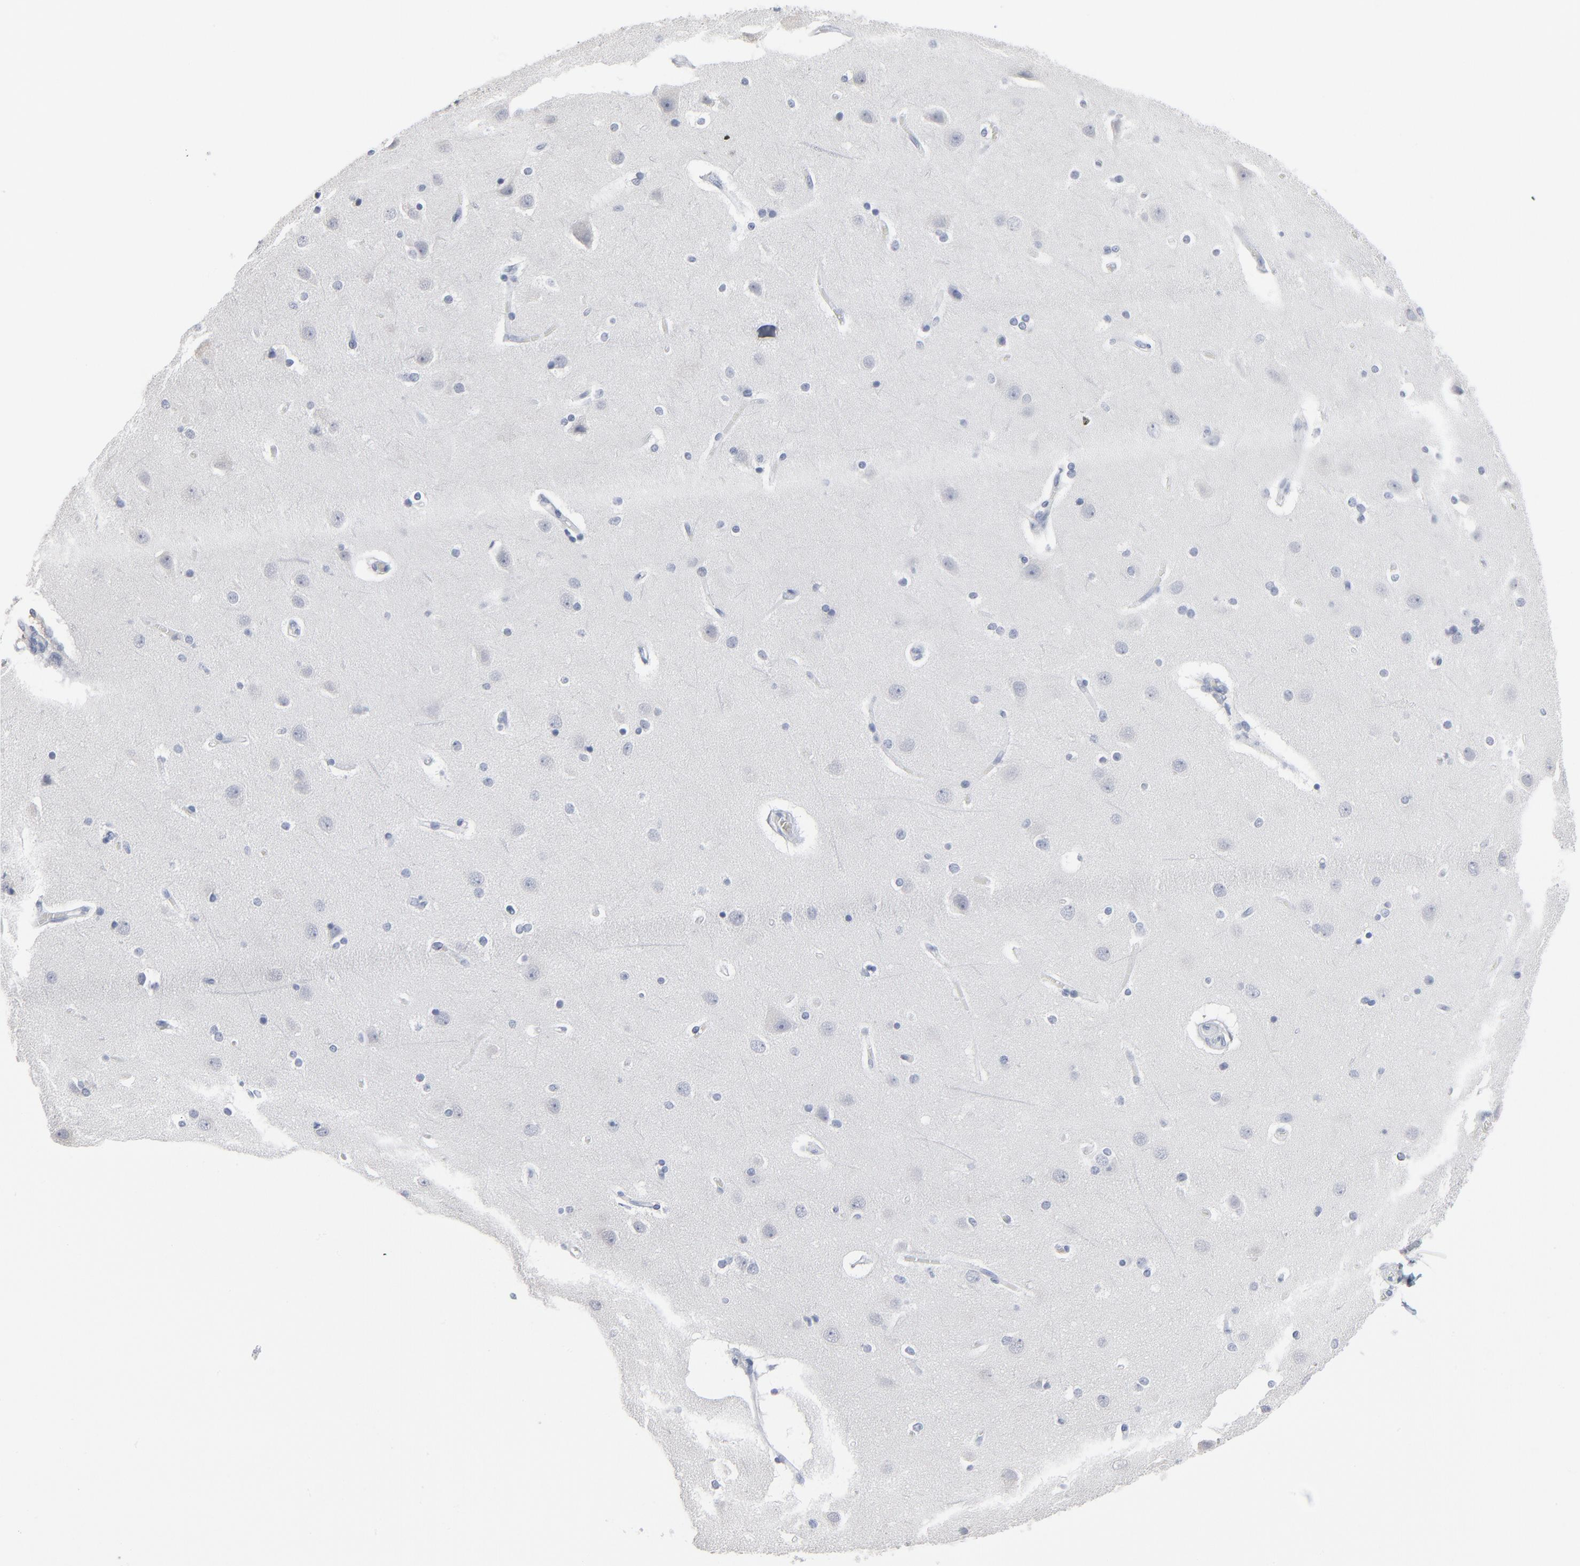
{"staining": {"intensity": "negative", "quantity": "none", "location": "none"}, "tissue": "cerebral cortex", "cell_type": "Endothelial cells", "image_type": "normal", "snomed": [{"axis": "morphology", "description": "Normal tissue, NOS"}, {"axis": "topography", "description": "Cerebral cortex"}], "caption": "This is an IHC micrograph of normal cerebral cortex. There is no staining in endothelial cells.", "gene": "PAGE1", "patient": {"sex": "female", "age": 54}}